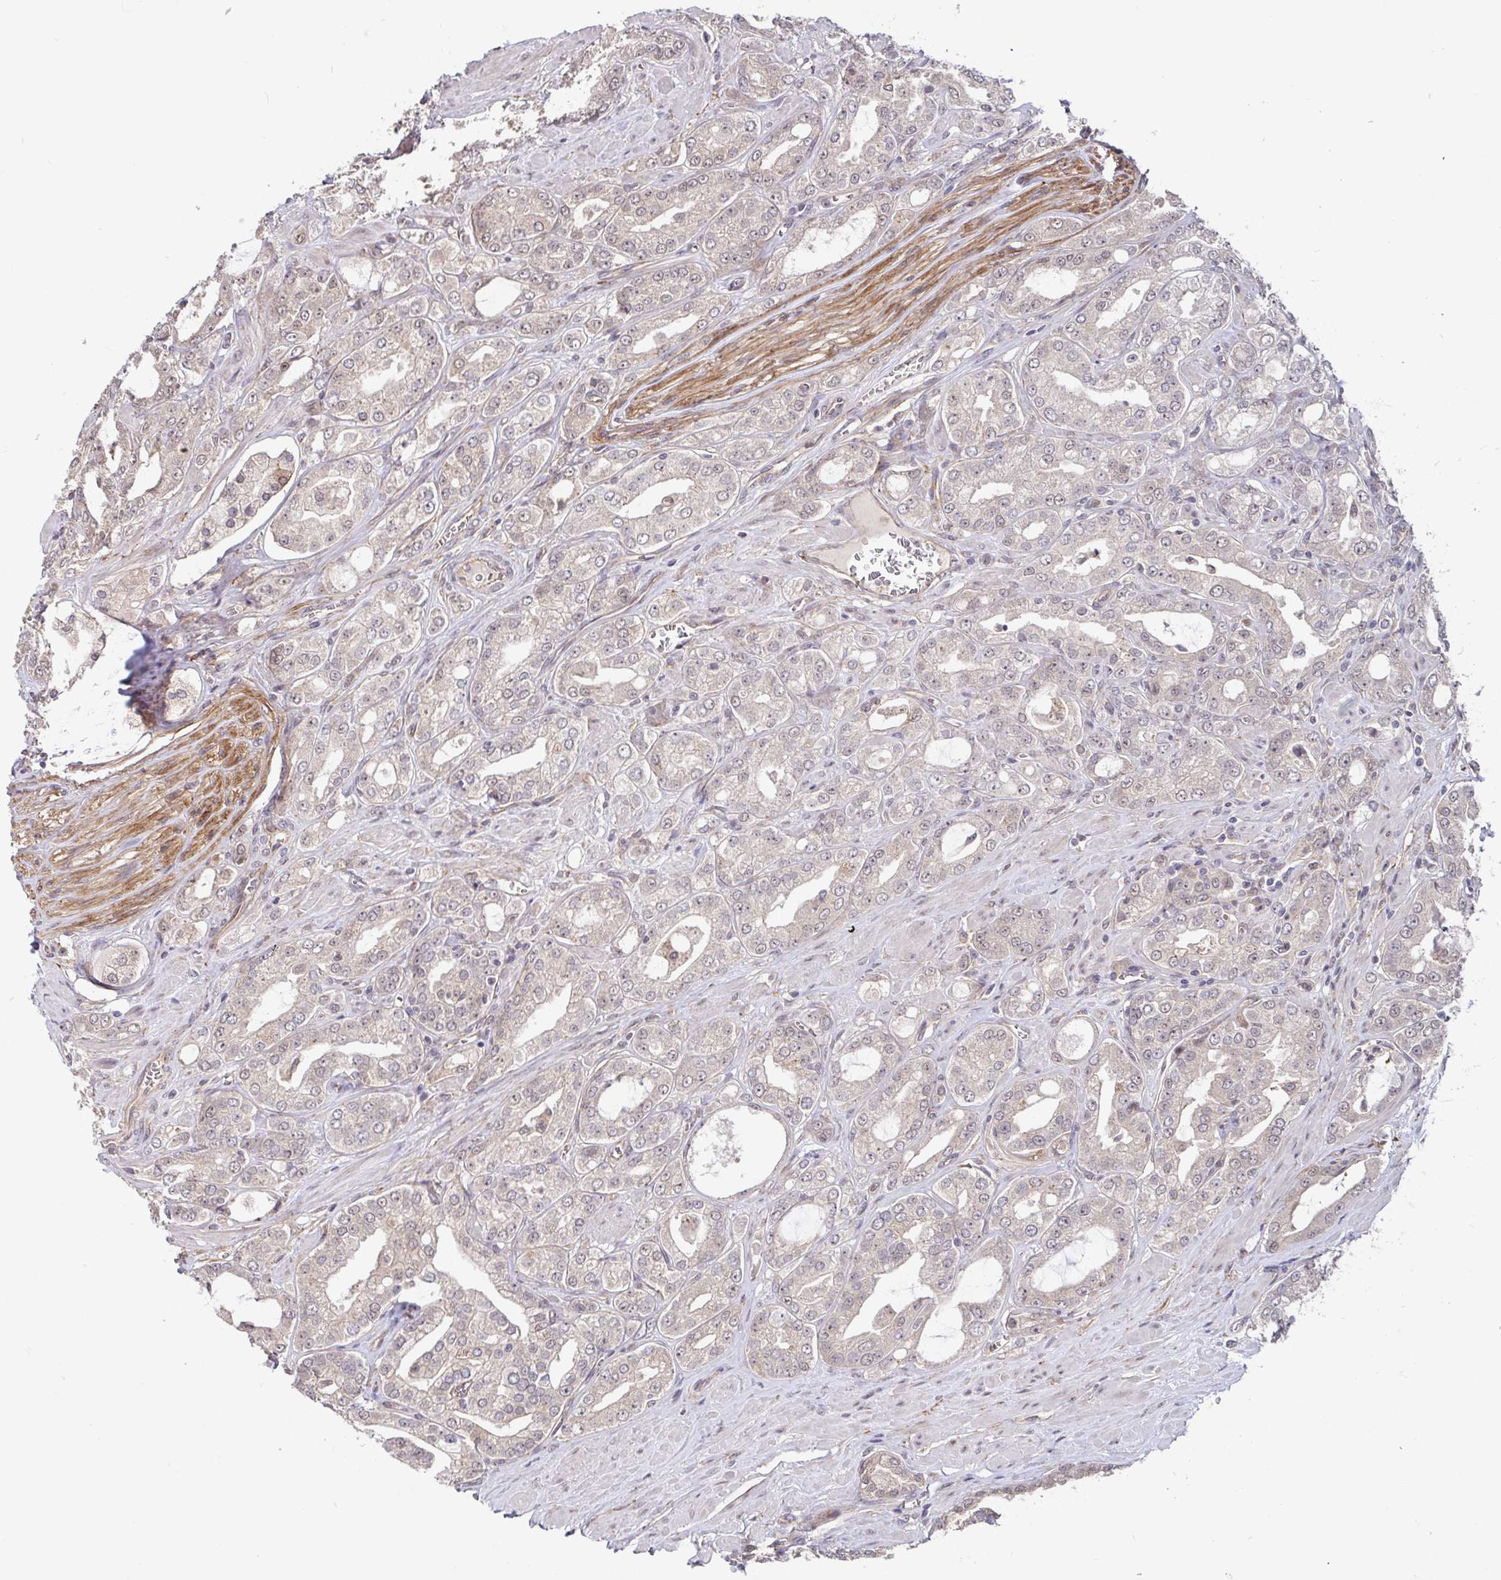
{"staining": {"intensity": "weak", "quantity": "25%-75%", "location": "cytoplasmic/membranous,nuclear"}, "tissue": "prostate cancer", "cell_type": "Tumor cells", "image_type": "cancer", "snomed": [{"axis": "morphology", "description": "Adenocarcinoma, High grade"}, {"axis": "topography", "description": "Prostate"}], "caption": "Prostate adenocarcinoma (high-grade) stained with IHC shows weak cytoplasmic/membranous and nuclear positivity in about 25%-75% of tumor cells. (Brightfield microscopy of DAB IHC at high magnification).", "gene": "STYXL1", "patient": {"sex": "male", "age": 66}}